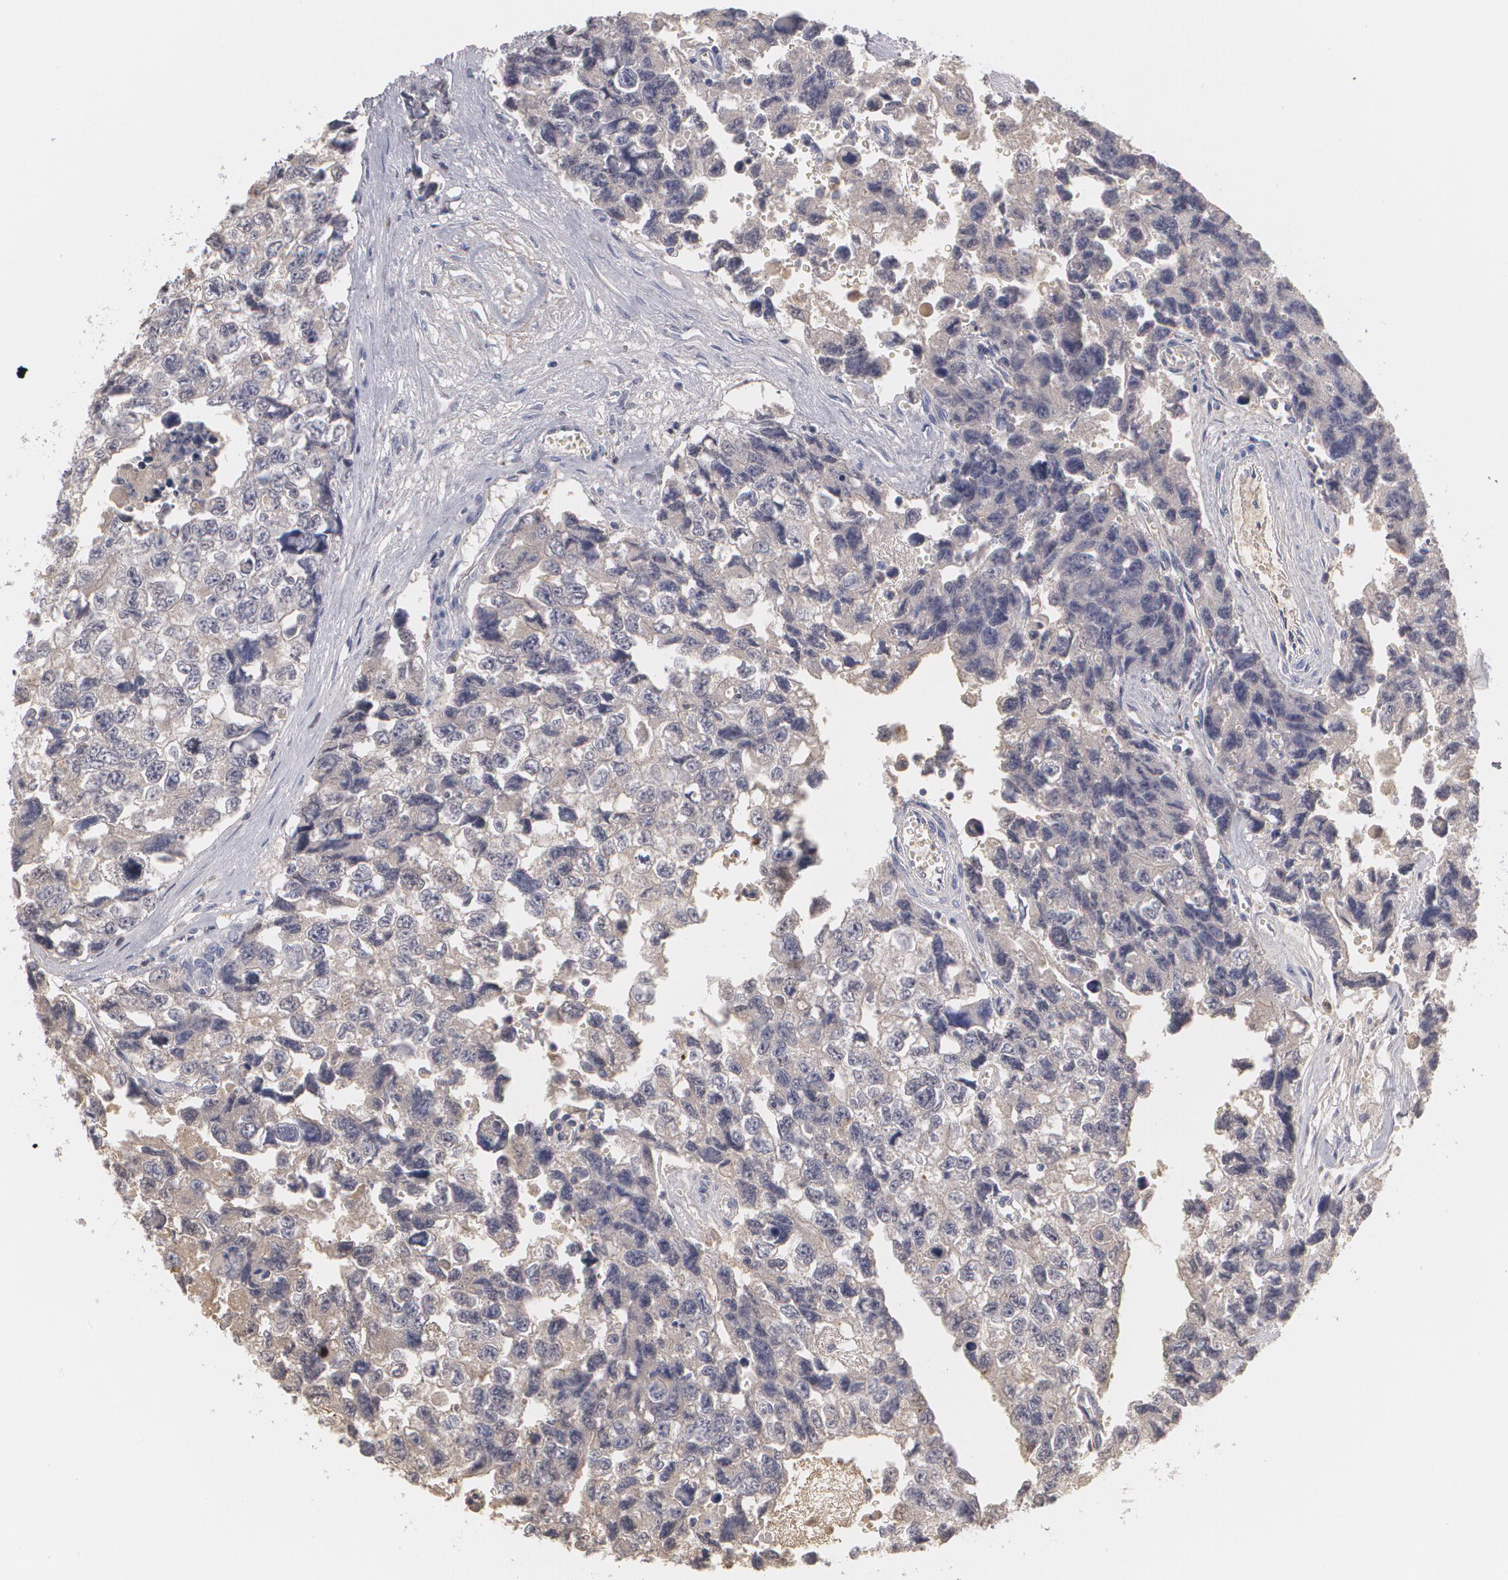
{"staining": {"intensity": "weak", "quantity": "<25%", "location": "cytoplasmic/membranous"}, "tissue": "testis cancer", "cell_type": "Tumor cells", "image_type": "cancer", "snomed": [{"axis": "morphology", "description": "Carcinoma, Embryonal, NOS"}, {"axis": "topography", "description": "Testis"}], "caption": "DAB immunohistochemical staining of testis cancer (embryonal carcinoma) displays no significant positivity in tumor cells. (DAB immunohistochemistry (IHC) visualized using brightfield microscopy, high magnification).", "gene": "SERPINA1", "patient": {"sex": "male", "age": 31}}